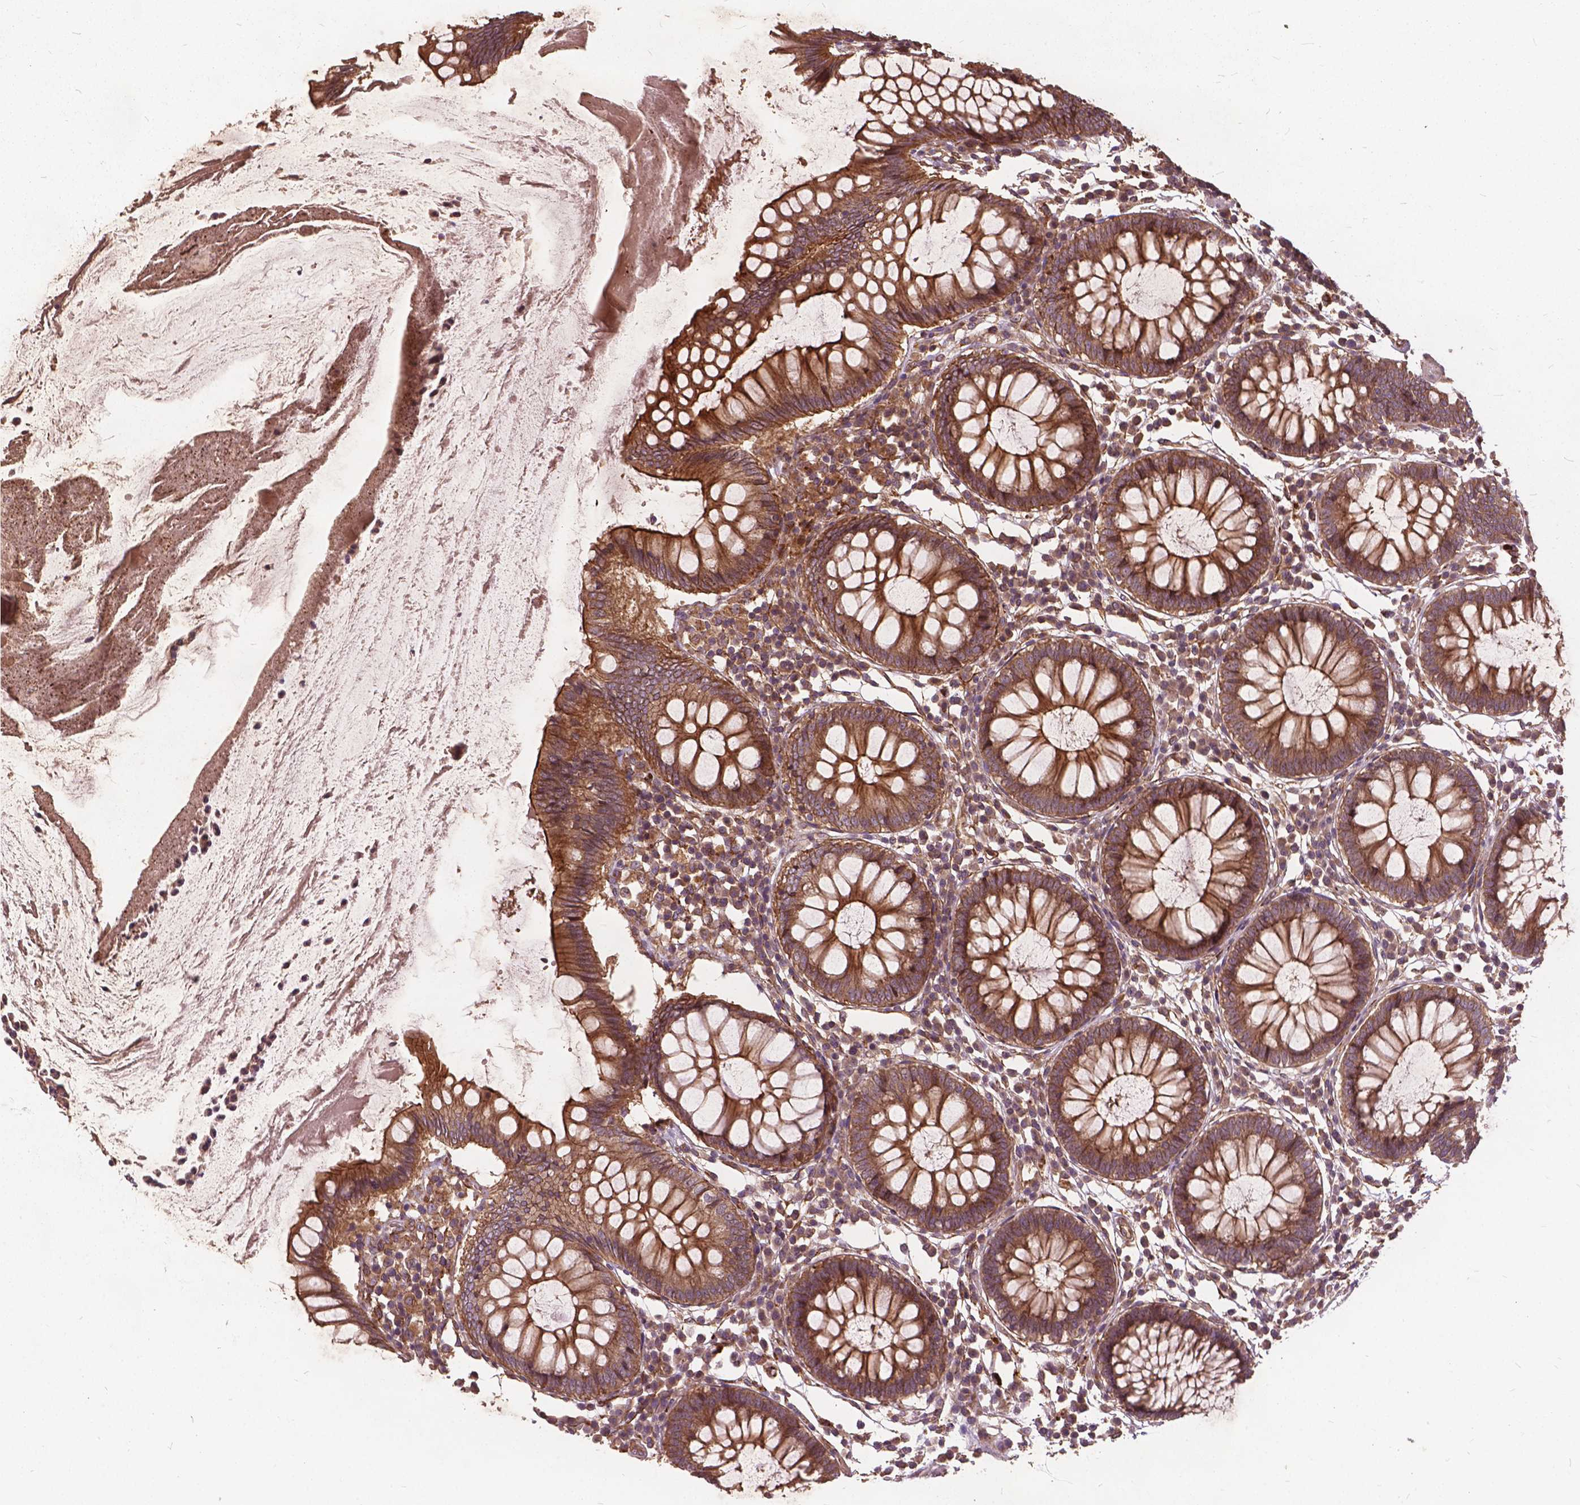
{"staining": {"intensity": "moderate", "quantity": ">75%", "location": "cytoplasmic/membranous"}, "tissue": "colon", "cell_type": "Endothelial cells", "image_type": "normal", "snomed": [{"axis": "morphology", "description": "Normal tissue, NOS"}, {"axis": "morphology", "description": "Adenocarcinoma, NOS"}, {"axis": "topography", "description": "Colon"}], "caption": "IHC histopathology image of normal colon: colon stained using immunohistochemistry exhibits medium levels of moderate protein expression localized specifically in the cytoplasmic/membranous of endothelial cells, appearing as a cytoplasmic/membranous brown color.", "gene": "UBXN2A", "patient": {"sex": "male", "age": 83}}